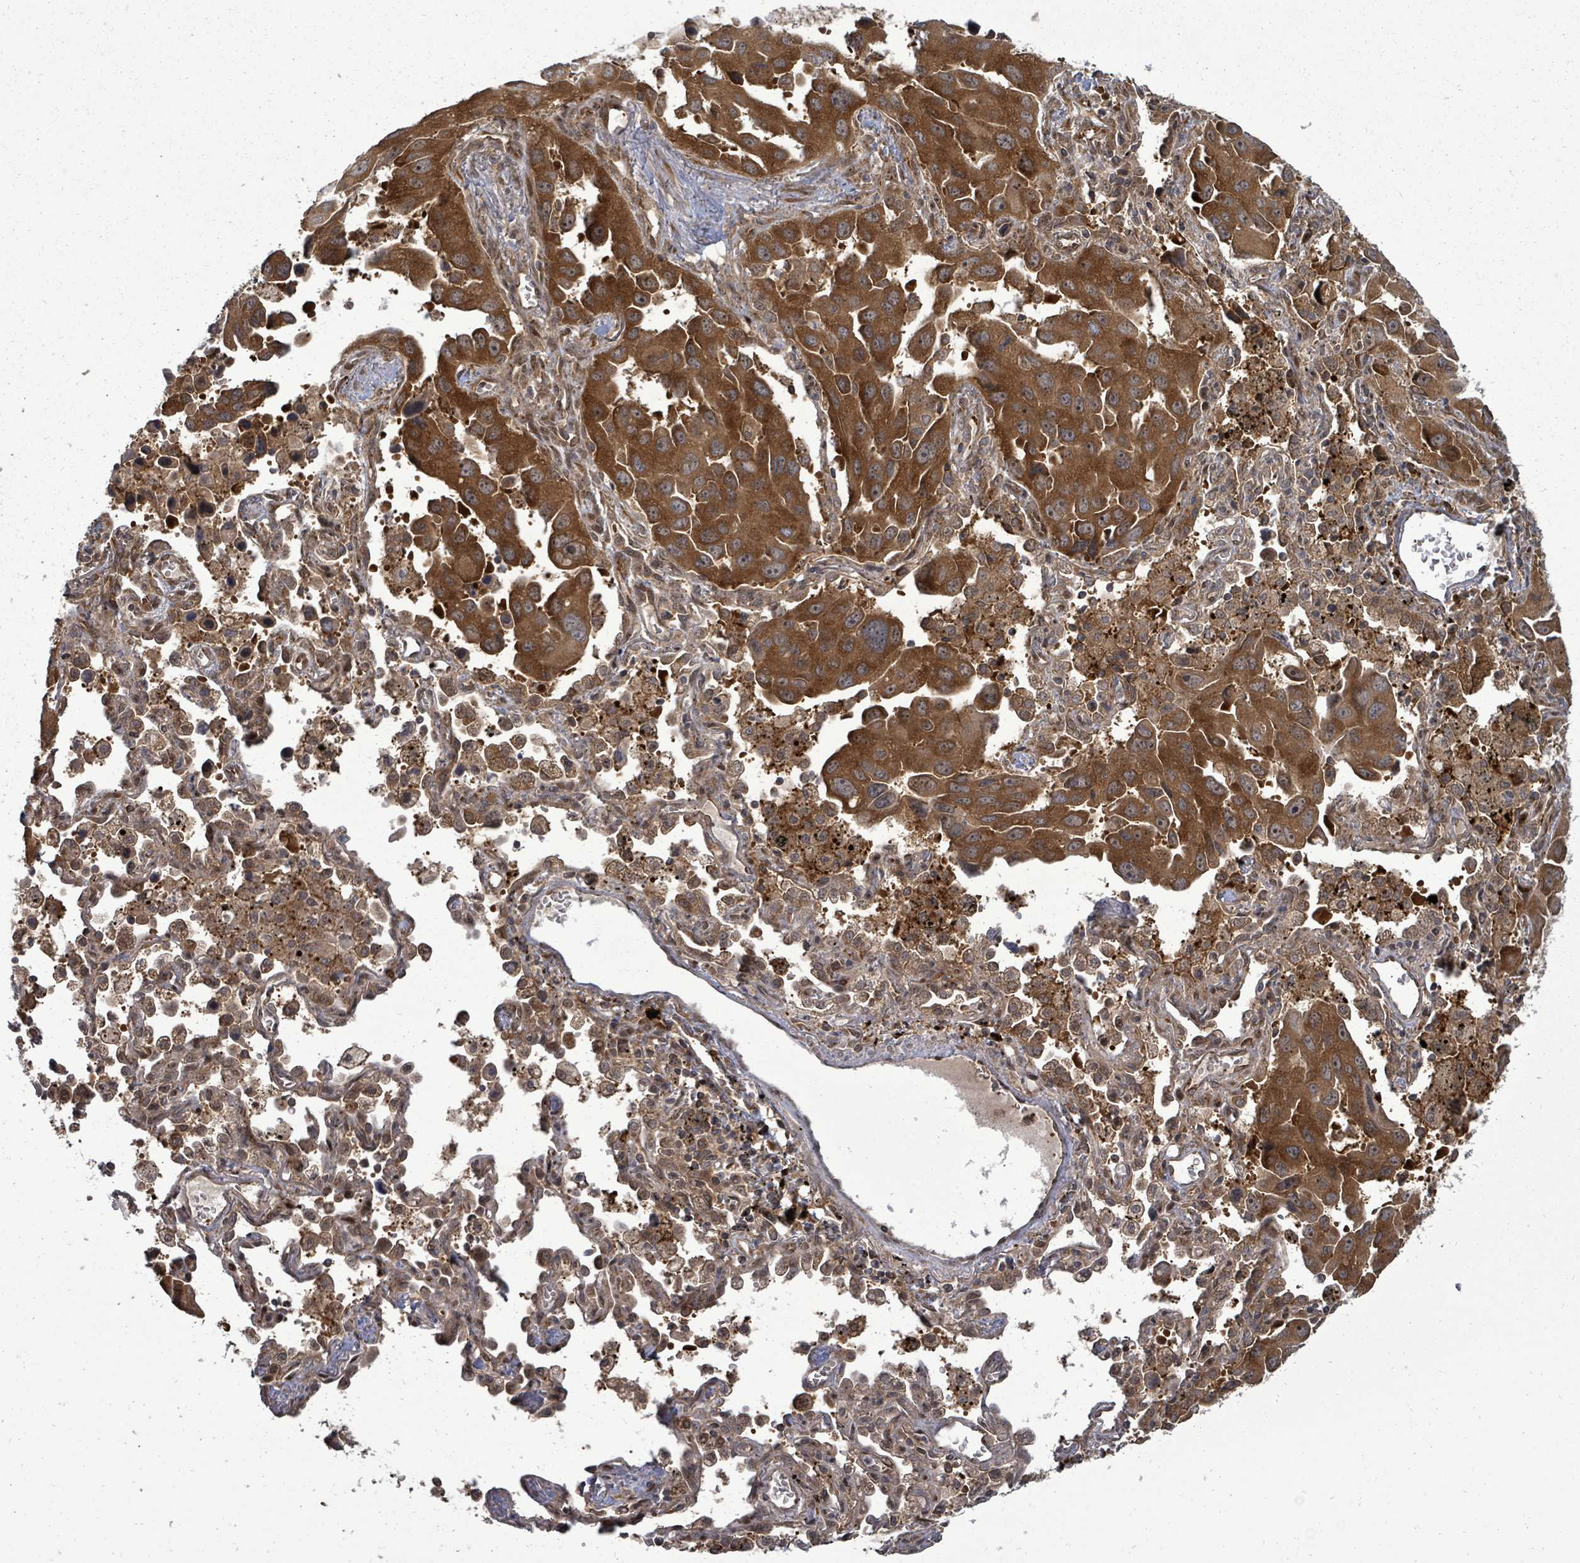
{"staining": {"intensity": "strong", "quantity": ">75%", "location": "cytoplasmic/membranous"}, "tissue": "lung cancer", "cell_type": "Tumor cells", "image_type": "cancer", "snomed": [{"axis": "morphology", "description": "Adenocarcinoma, NOS"}, {"axis": "topography", "description": "Lung"}], "caption": "Protein positivity by immunohistochemistry (IHC) exhibits strong cytoplasmic/membranous positivity in about >75% of tumor cells in lung adenocarcinoma.", "gene": "EIF3C", "patient": {"sex": "male", "age": 66}}